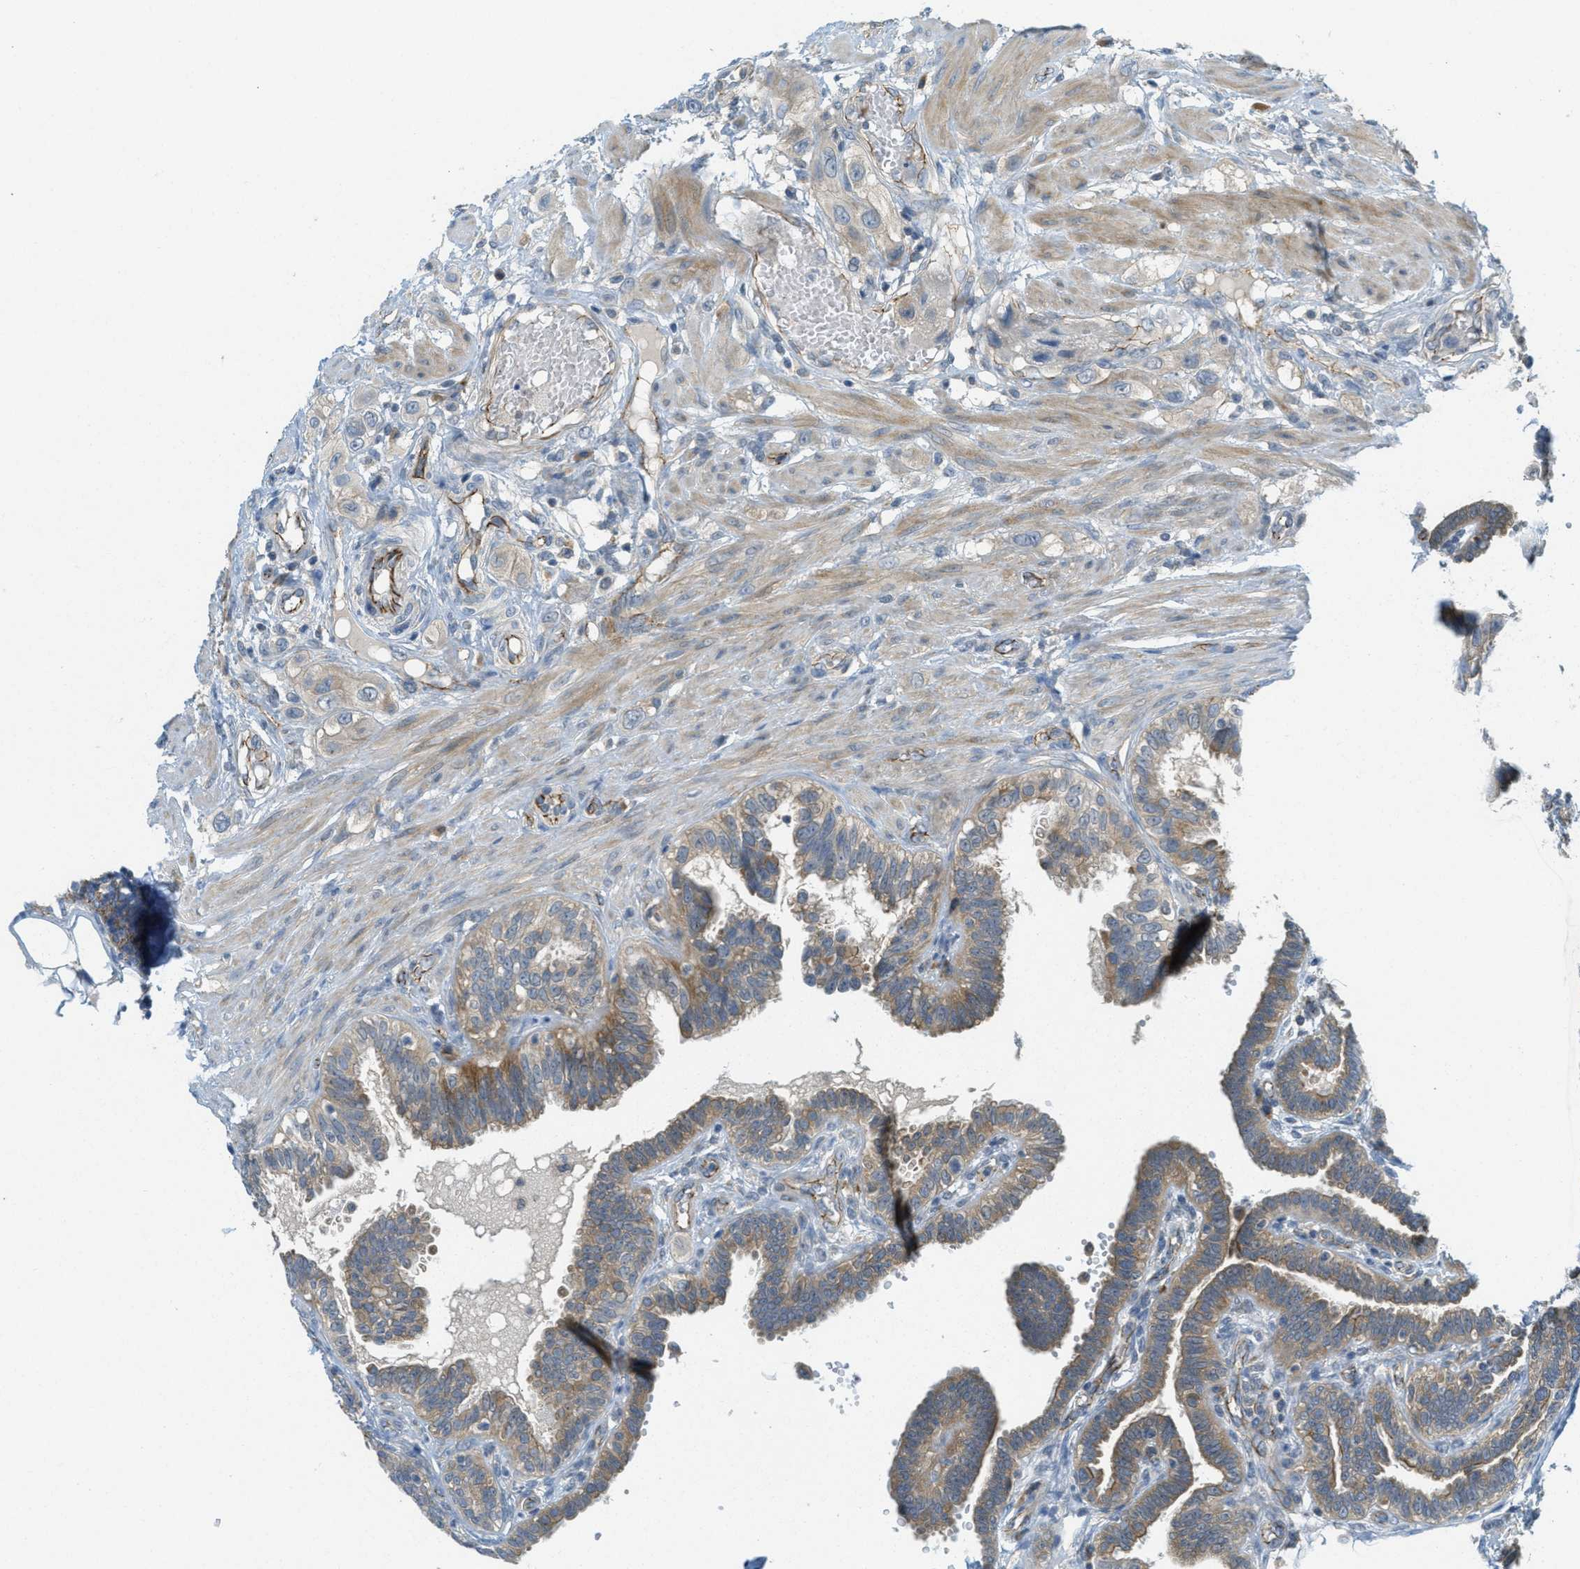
{"staining": {"intensity": "moderate", "quantity": ">75%", "location": "cytoplasmic/membranous"}, "tissue": "fallopian tube", "cell_type": "Glandular cells", "image_type": "normal", "snomed": [{"axis": "morphology", "description": "Normal tissue, NOS"}, {"axis": "topography", "description": "Fallopian tube"}, {"axis": "topography", "description": "Placenta"}], "caption": "Immunohistochemical staining of unremarkable human fallopian tube reveals >75% levels of moderate cytoplasmic/membranous protein staining in about >75% of glandular cells.", "gene": "JCAD", "patient": {"sex": "female", "age": 34}}